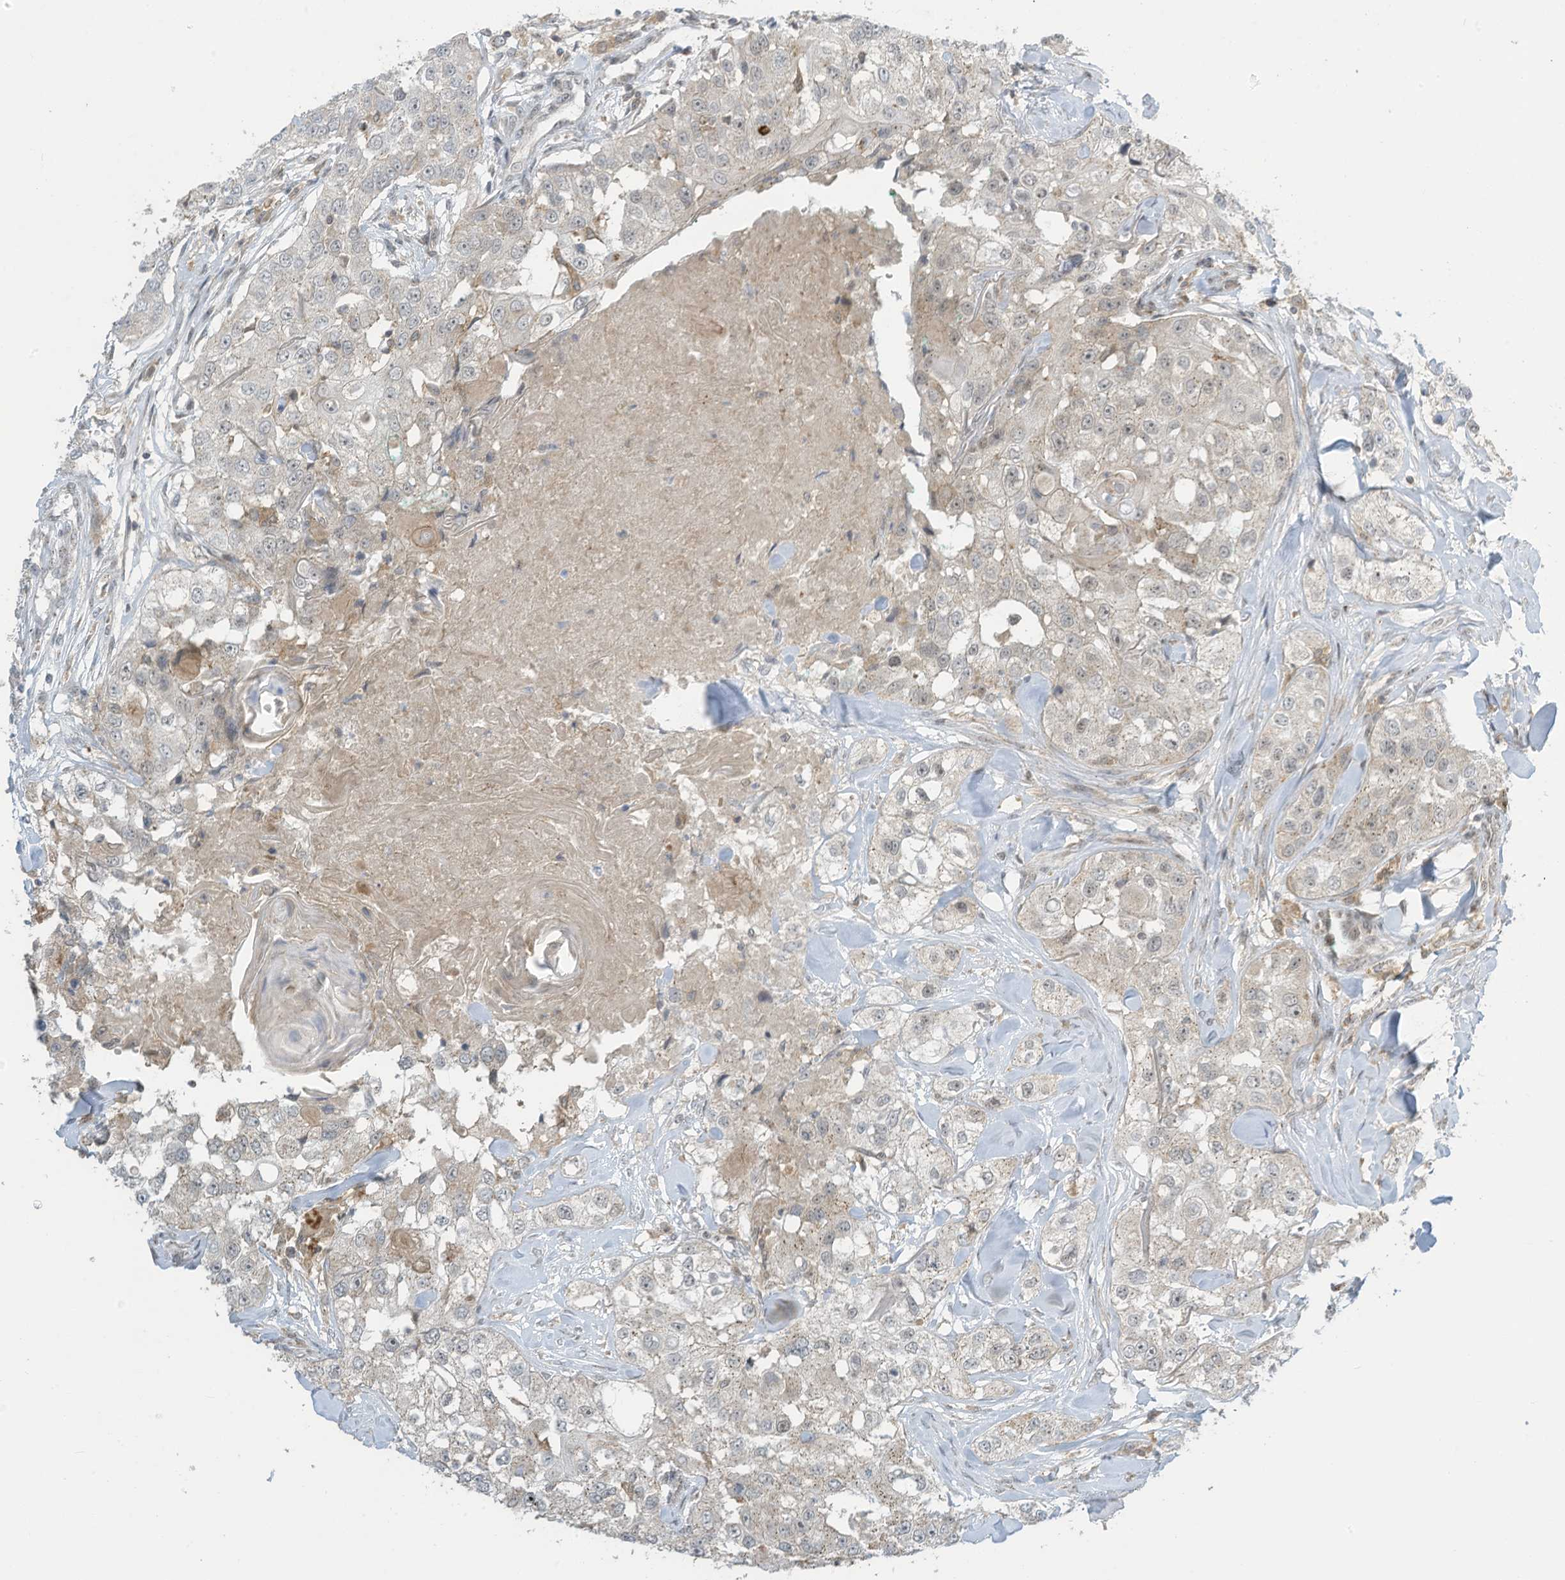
{"staining": {"intensity": "weak", "quantity": "<25%", "location": "cytoplasmic/membranous"}, "tissue": "head and neck cancer", "cell_type": "Tumor cells", "image_type": "cancer", "snomed": [{"axis": "morphology", "description": "Normal tissue, NOS"}, {"axis": "morphology", "description": "Squamous cell carcinoma, NOS"}, {"axis": "topography", "description": "Skeletal muscle"}, {"axis": "topography", "description": "Head-Neck"}], "caption": "This is a histopathology image of immunohistochemistry (IHC) staining of head and neck cancer (squamous cell carcinoma), which shows no positivity in tumor cells.", "gene": "PARVG", "patient": {"sex": "male", "age": 51}}